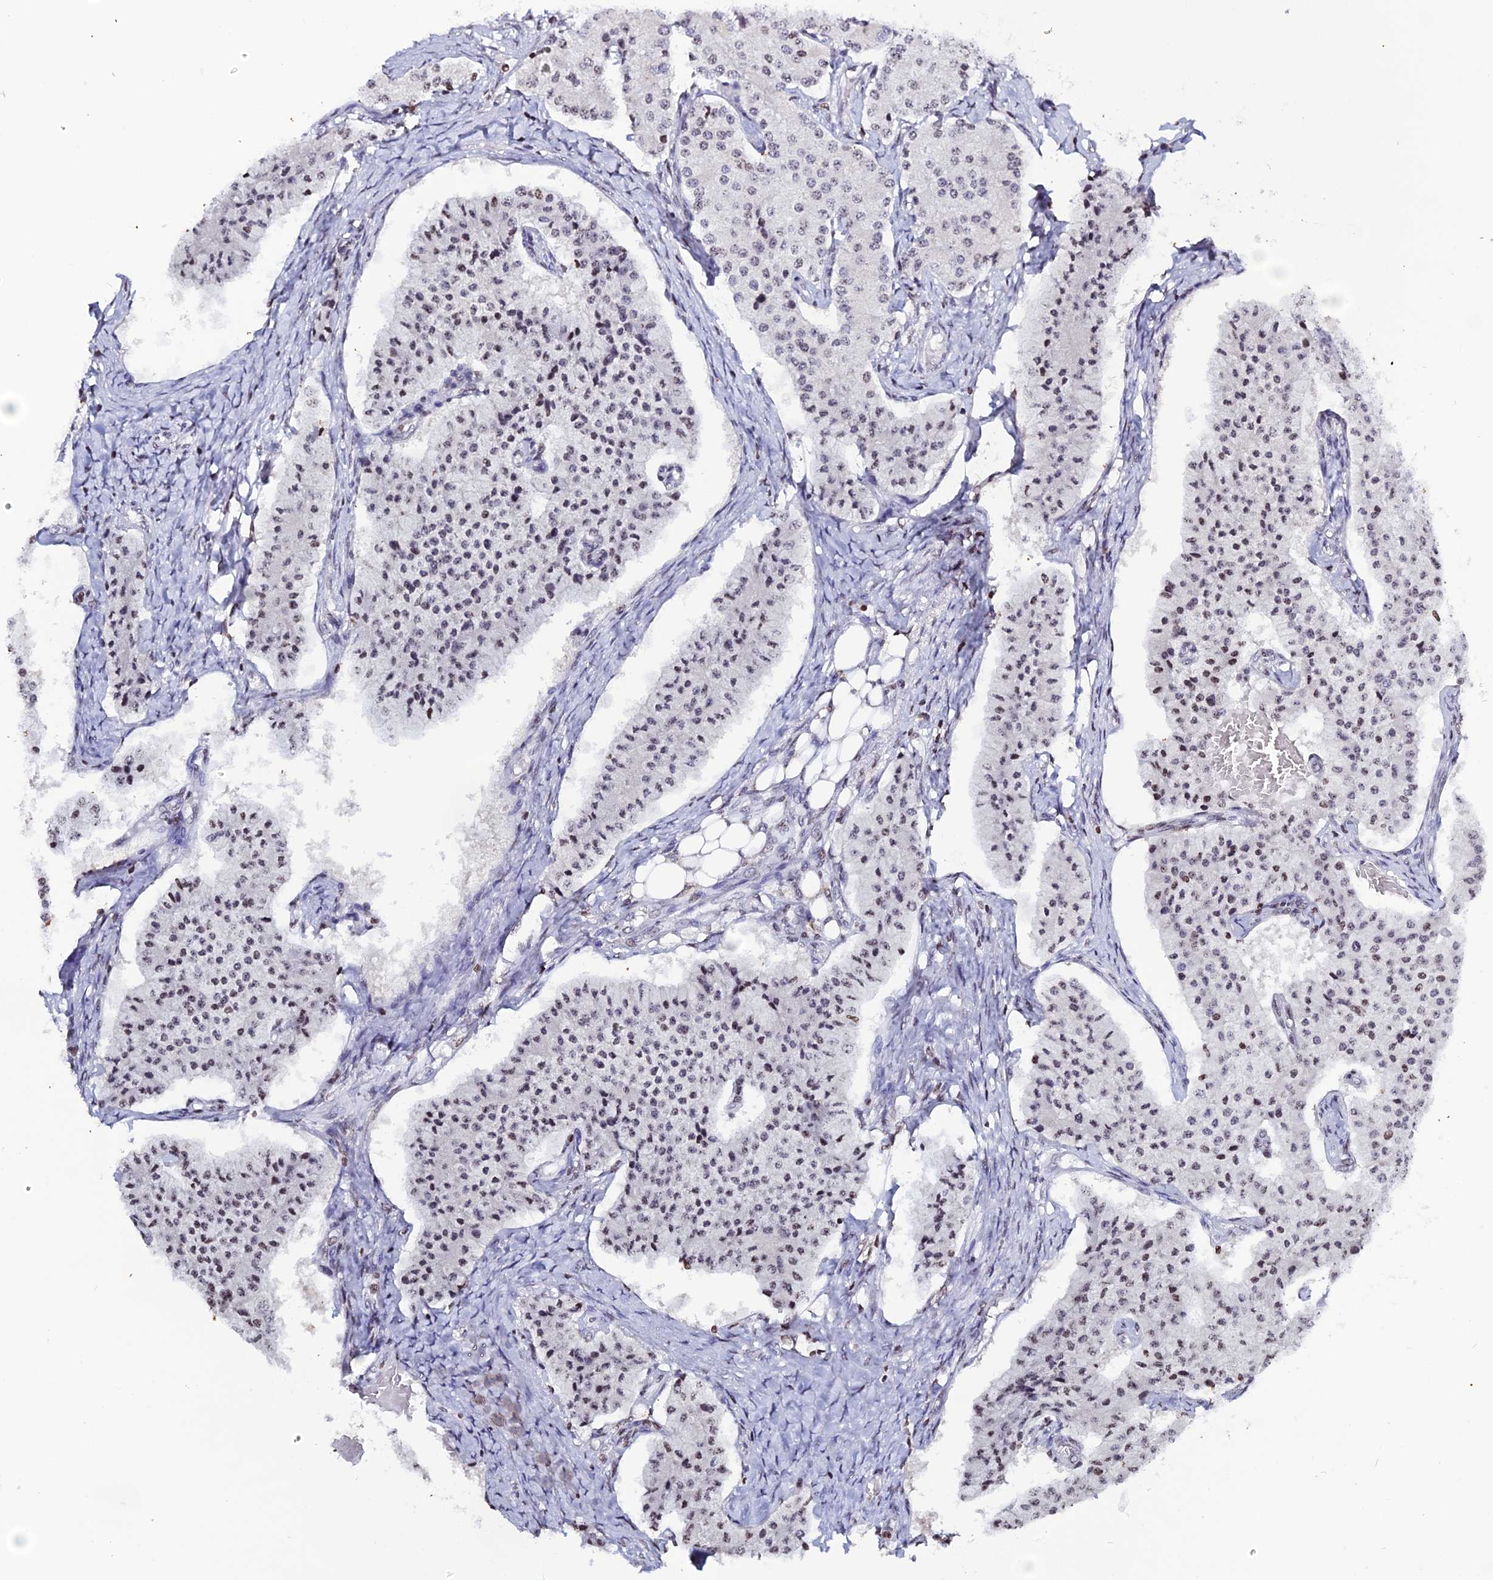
{"staining": {"intensity": "weak", "quantity": "25%-75%", "location": "nuclear"}, "tissue": "carcinoid", "cell_type": "Tumor cells", "image_type": "cancer", "snomed": [{"axis": "morphology", "description": "Carcinoid, malignant, NOS"}, {"axis": "topography", "description": "Colon"}], "caption": "This micrograph shows IHC staining of human malignant carcinoid, with low weak nuclear staining in about 25%-75% of tumor cells.", "gene": "MACROH2A2", "patient": {"sex": "female", "age": 52}}